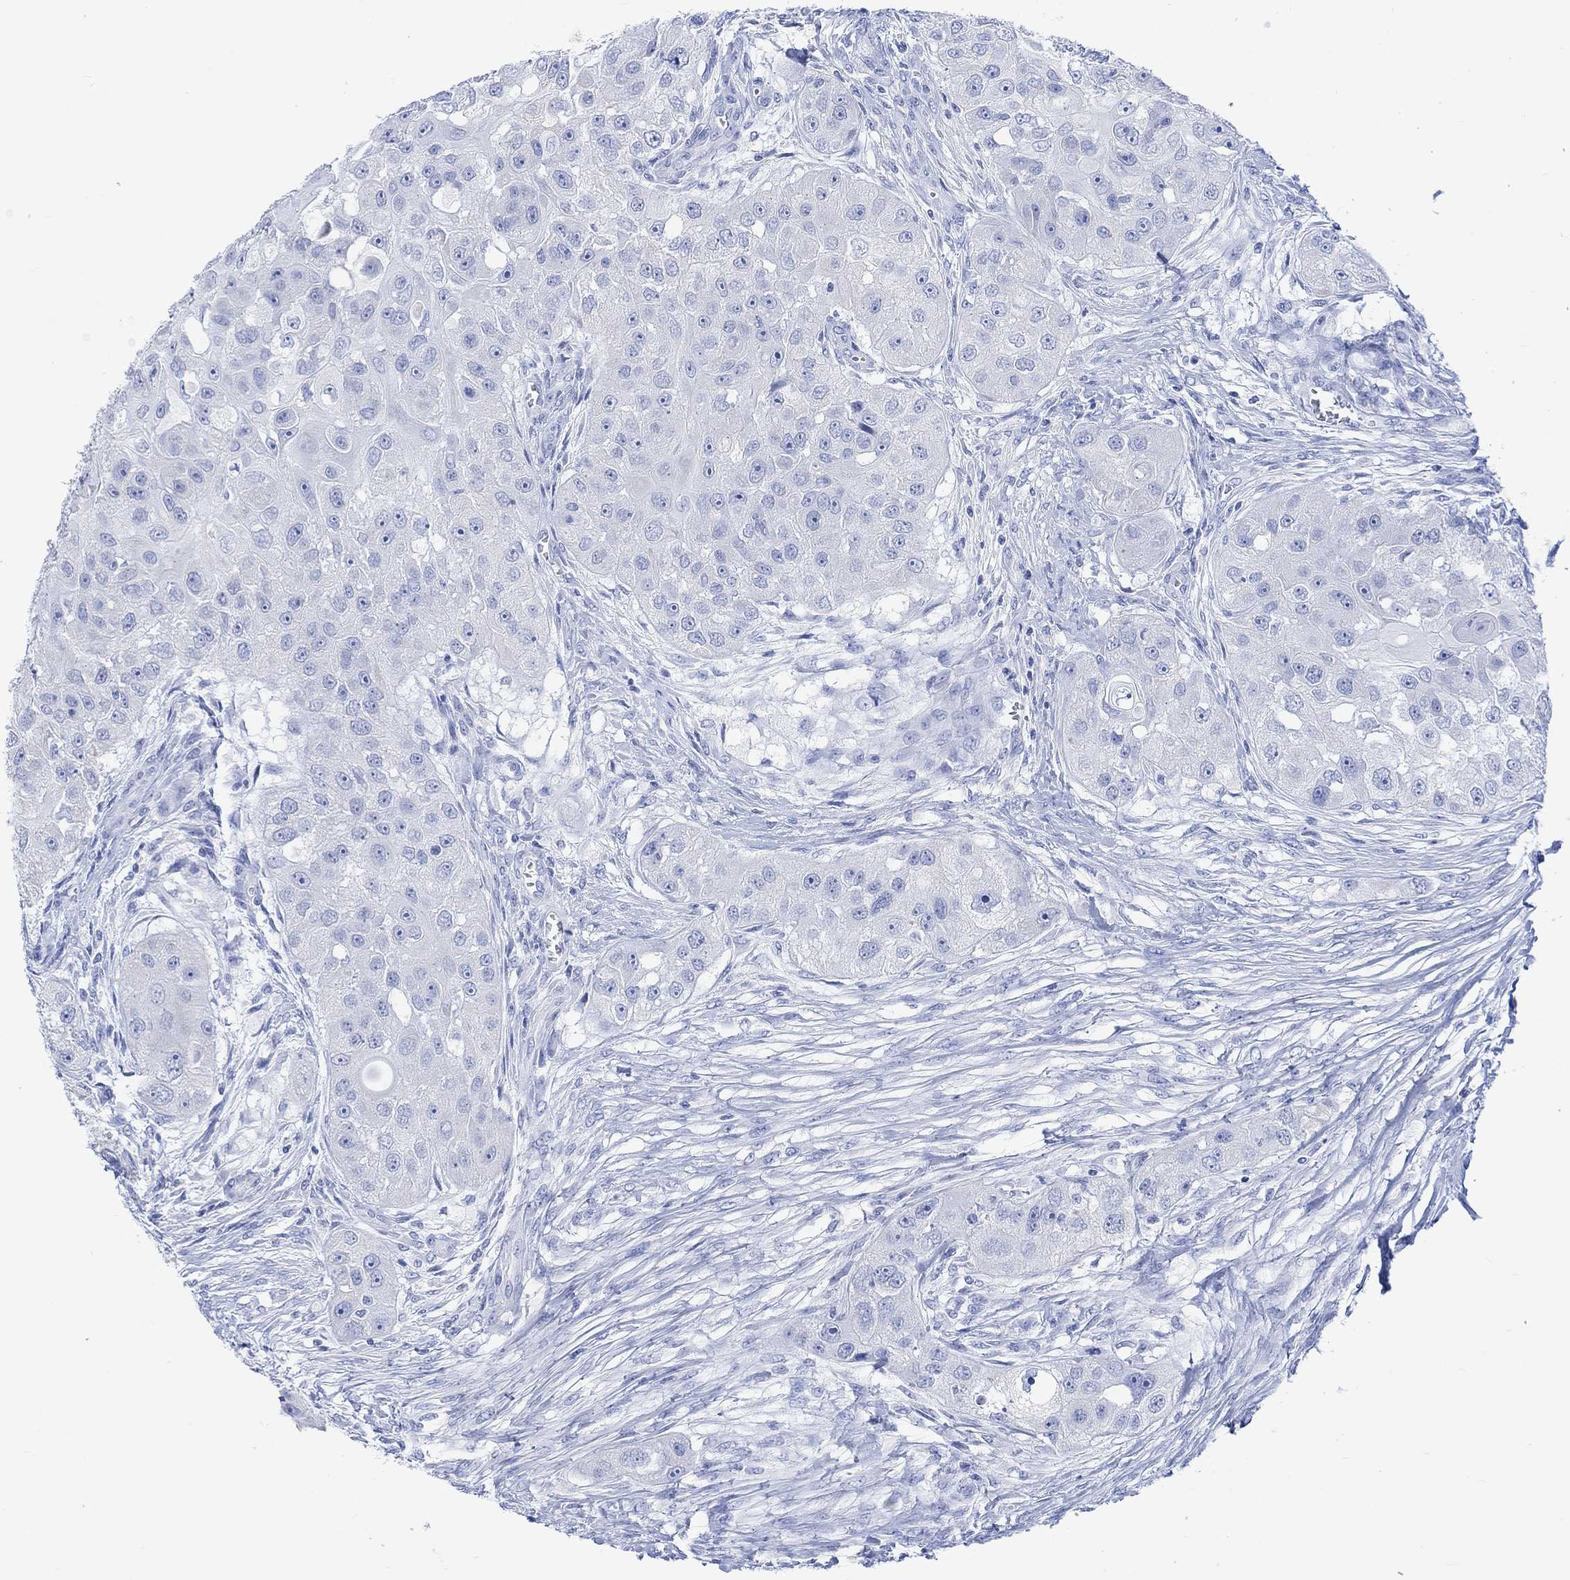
{"staining": {"intensity": "negative", "quantity": "none", "location": "none"}, "tissue": "head and neck cancer", "cell_type": "Tumor cells", "image_type": "cancer", "snomed": [{"axis": "morphology", "description": "Normal tissue, NOS"}, {"axis": "morphology", "description": "Squamous cell carcinoma, NOS"}, {"axis": "topography", "description": "Skeletal muscle"}, {"axis": "topography", "description": "Head-Neck"}], "caption": "The histopathology image shows no significant staining in tumor cells of head and neck cancer.", "gene": "CALCA", "patient": {"sex": "male", "age": 51}}